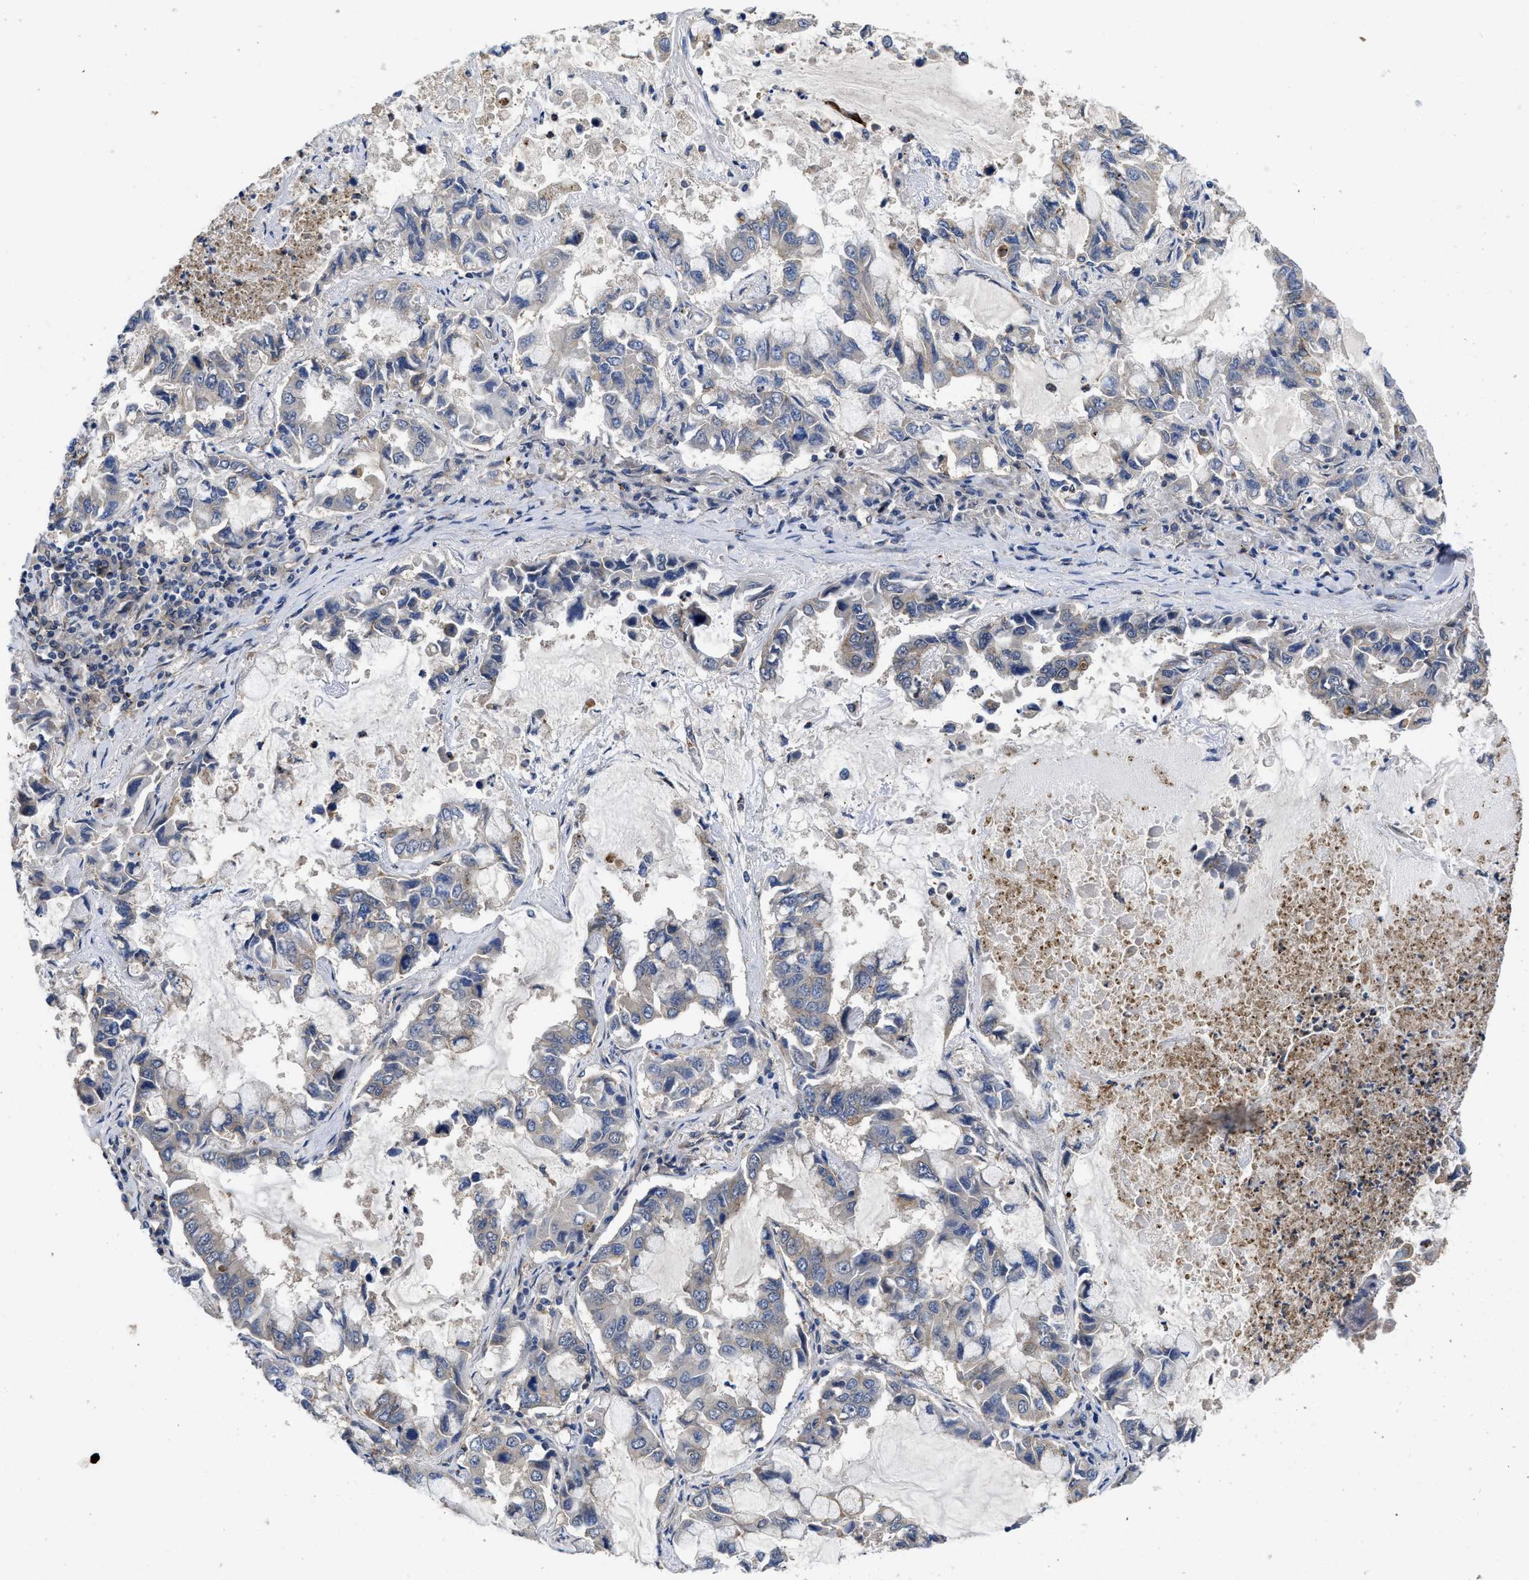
{"staining": {"intensity": "negative", "quantity": "none", "location": "none"}, "tissue": "lung cancer", "cell_type": "Tumor cells", "image_type": "cancer", "snomed": [{"axis": "morphology", "description": "Adenocarcinoma, NOS"}, {"axis": "topography", "description": "Lung"}], "caption": "Immunohistochemistry (IHC) histopathology image of lung cancer (adenocarcinoma) stained for a protein (brown), which shows no positivity in tumor cells.", "gene": "PKD2", "patient": {"sex": "male", "age": 64}}